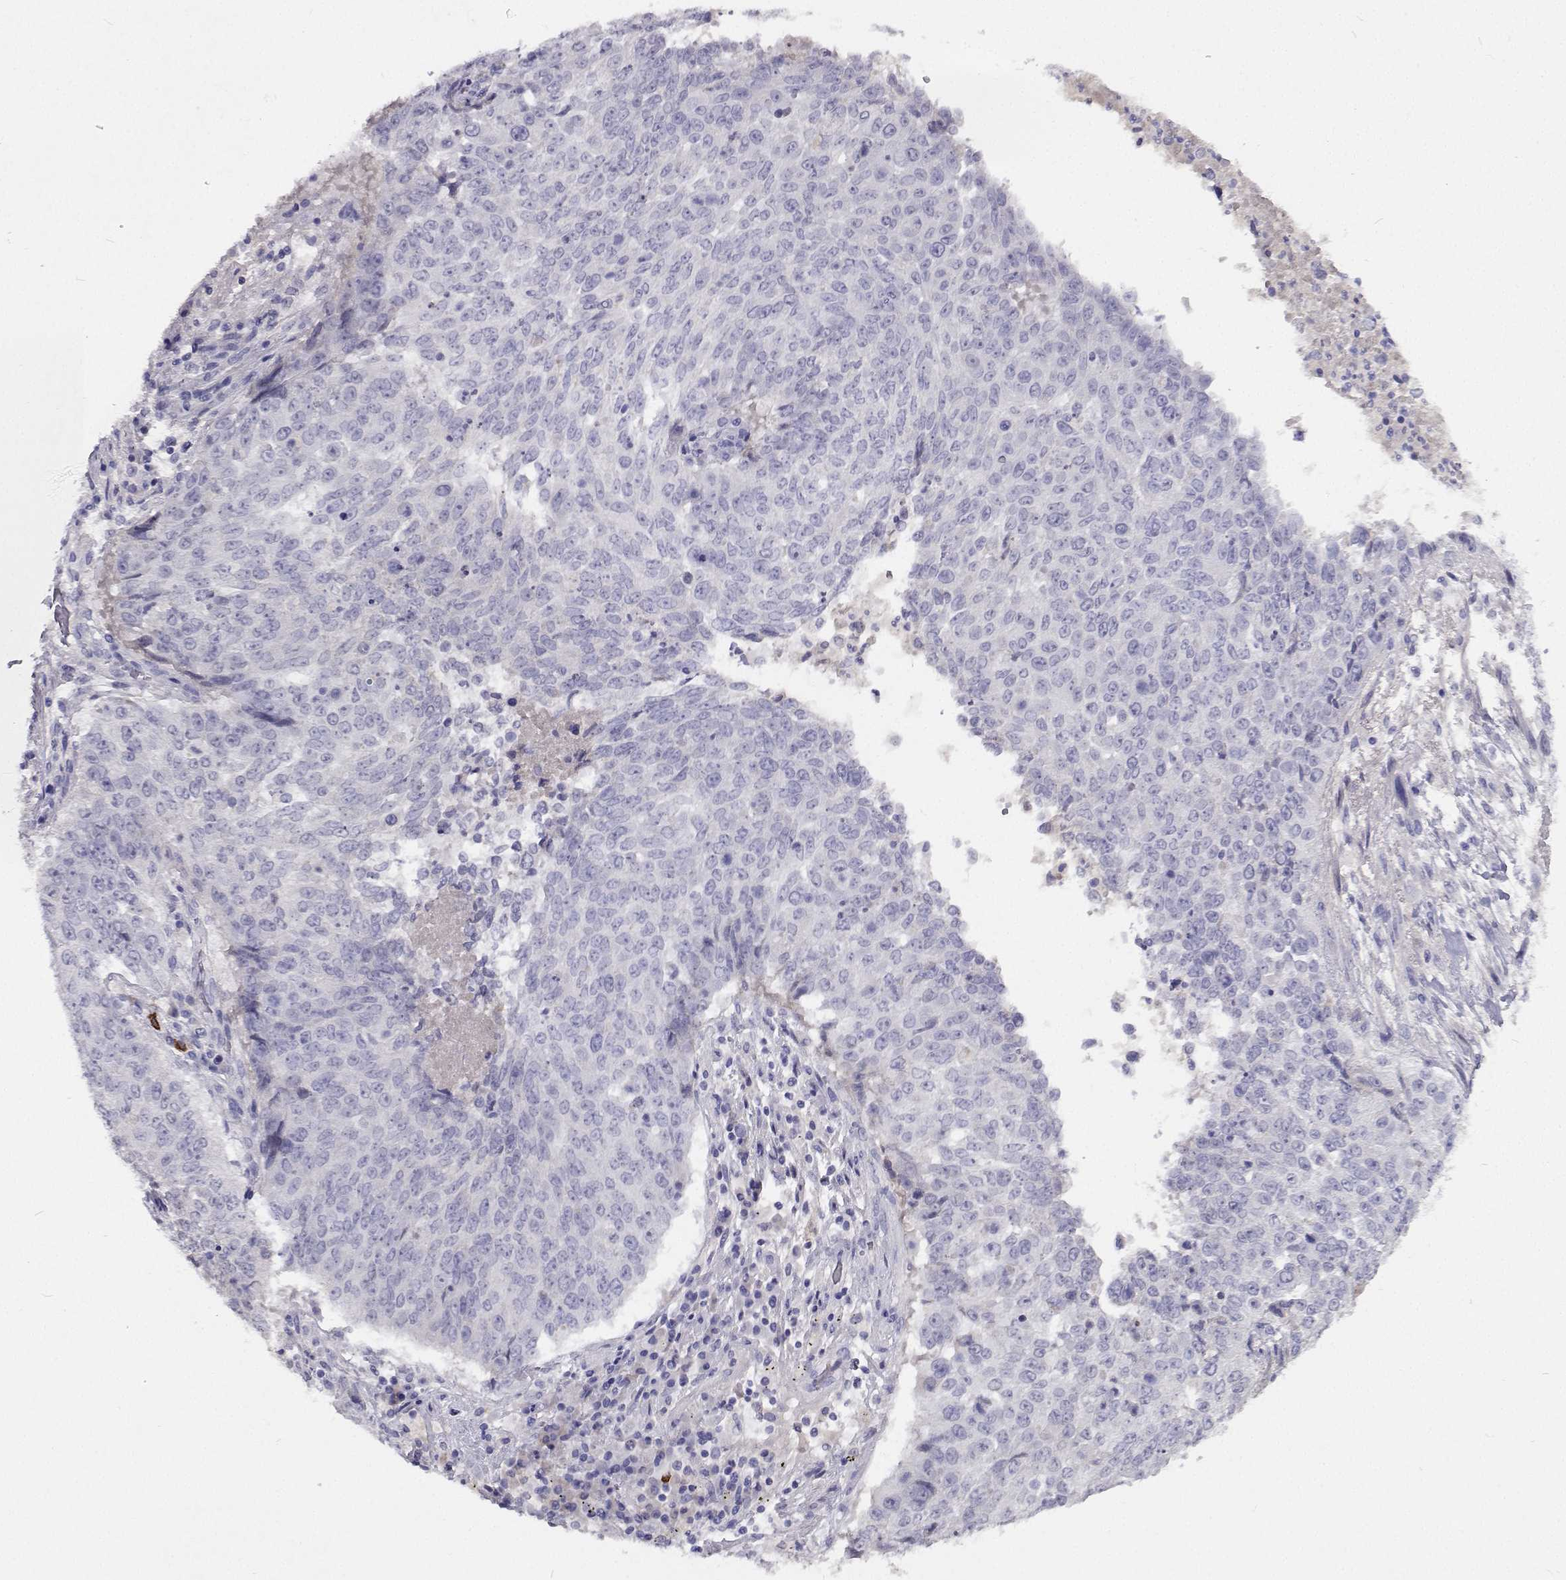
{"staining": {"intensity": "negative", "quantity": "none", "location": "none"}, "tissue": "lung cancer", "cell_type": "Tumor cells", "image_type": "cancer", "snomed": [{"axis": "morphology", "description": "Normal tissue, NOS"}, {"axis": "morphology", "description": "Squamous cell carcinoma, NOS"}, {"axis": "topography", "description": "Bronchus"}, {"axis": "topography", "description": "Lung"}], "caption": "This is an IHC photomicrograph of lung cancer (squamous cell carcinoma). There is no positivity in tumor cells.", "gene": "CFAP44", "patient": {"sex": "male", "age": 64}}